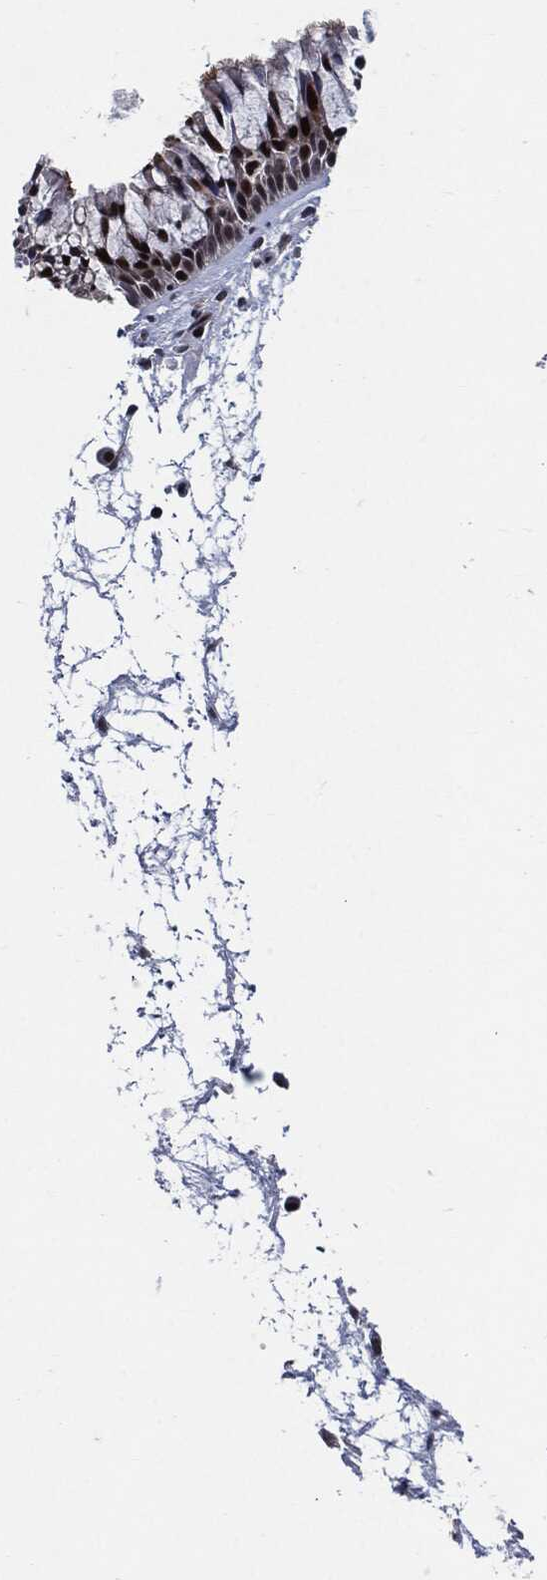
{"staining": {"intensity": "strong", "quantity": "25%-75%", "location": "cytoplasmic/membranous,nuclear"}, "tissue": "nasopharynx", "cell_type": "Respiratory epithelial cells", "image_type": "normal", "snomed": [{"axis": "morphology", "description": "Normal tissue, NOS"}, {"axis": "topography", "description": "Nasopharynx"}], "caption": "Respiratory epithelial cells demonstrate strong cytoplasmic/membranous,nuclear staining in approximately 25%-75% of cells in benign nasopharynx.", "gene": "AKT2", "patient": {"sex": "male", "age": 58}}